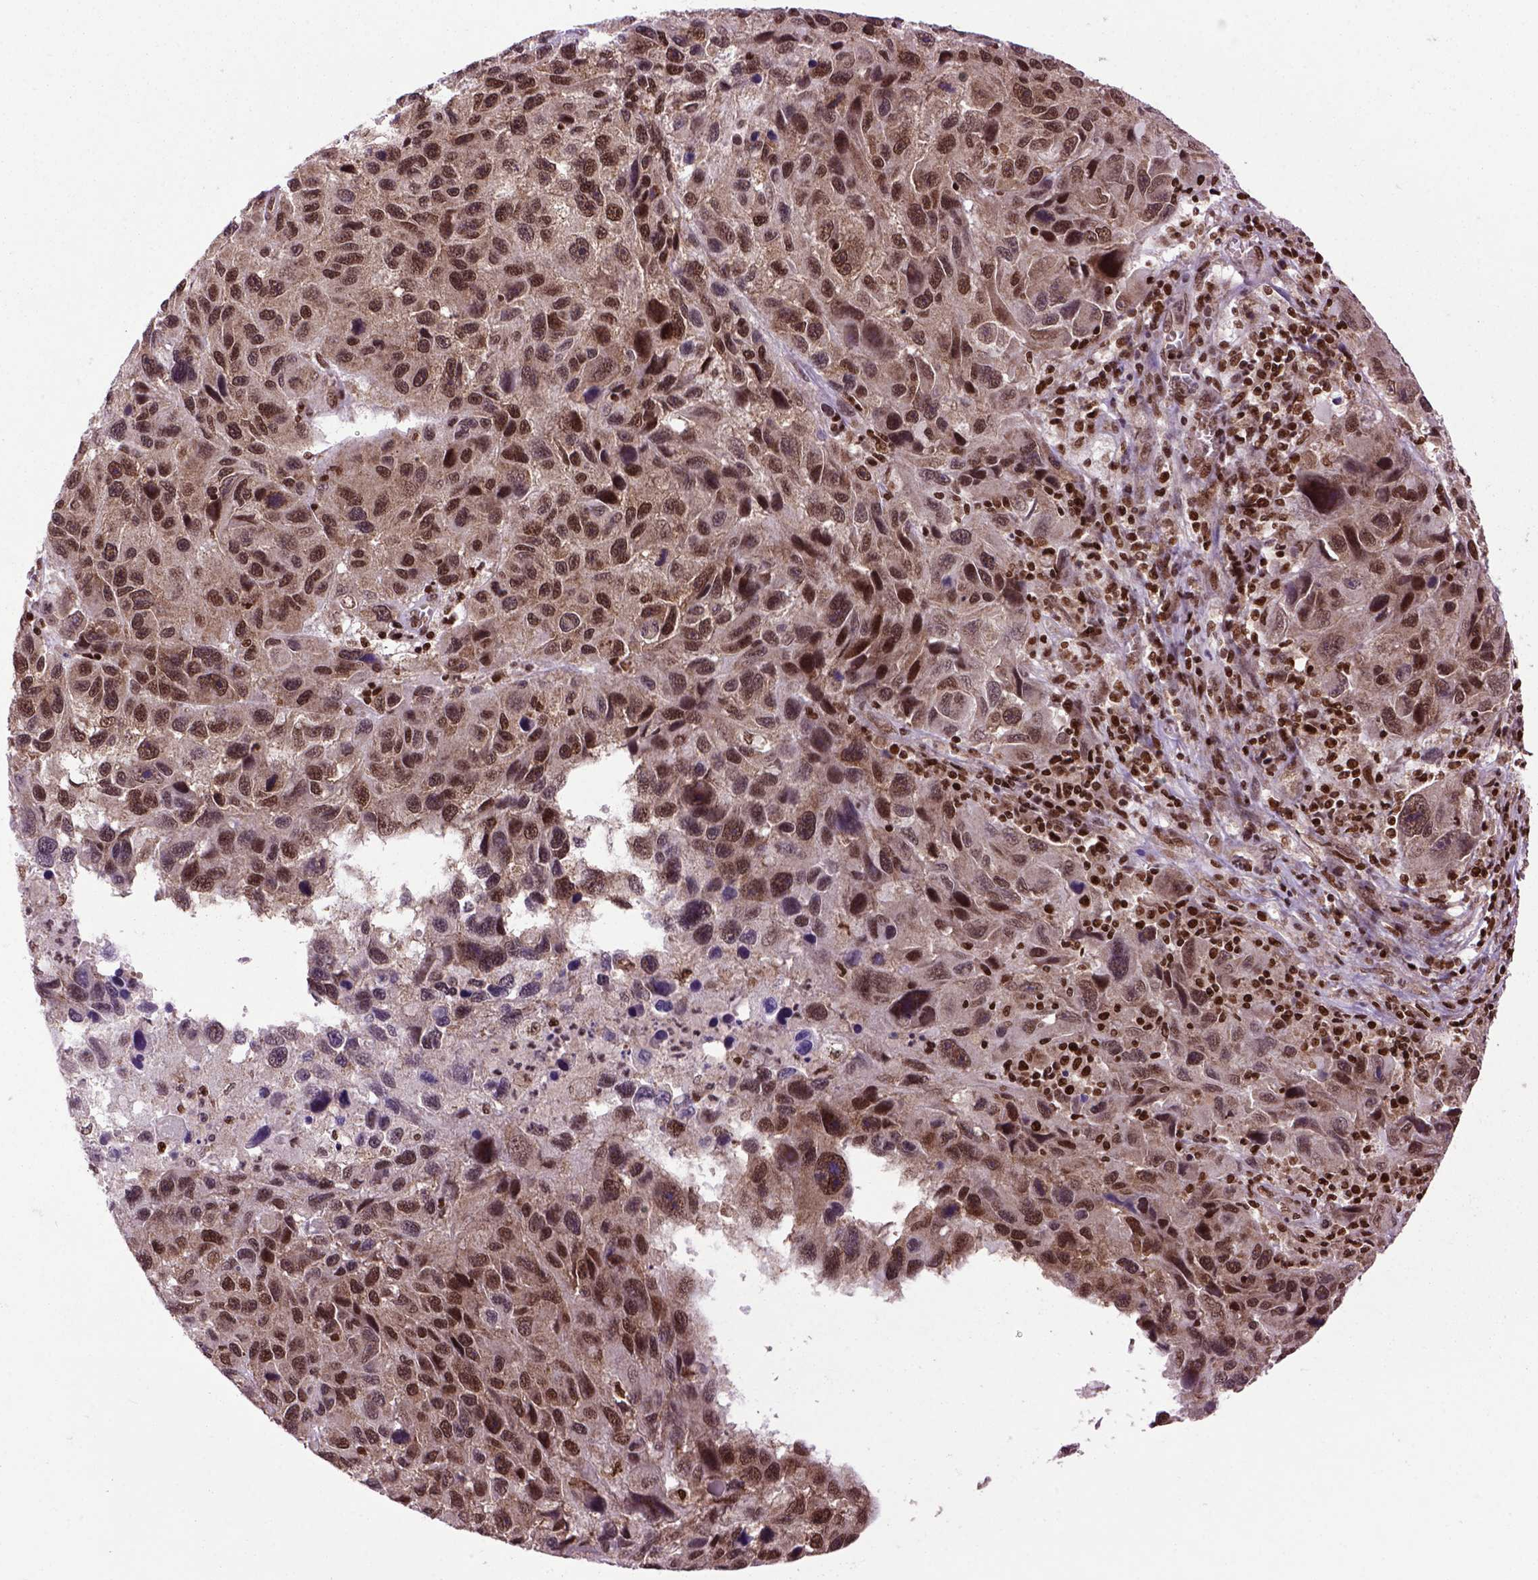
{"staining": {"intensity": "strong", "quantity": ">75%", "location": "cytoplasmic/membranous,nuclear"}, "tissue": "melanoma", "cell_type": "Tumor cells", "image_type": "cancer", "snomed": [{"axis": "morphology", "description": "Malignant melanoma, NOS"}, {"axis": "topography", "description": "Skin"}], "caption": "Human malignant melanoma stained with a brown dye displays strong cytoplasmic/membranous and nuclear positive staining in approximately >75% of tumor cells.", "gene": "CELF1", "patient": {"sex": "male", "age": 53}}